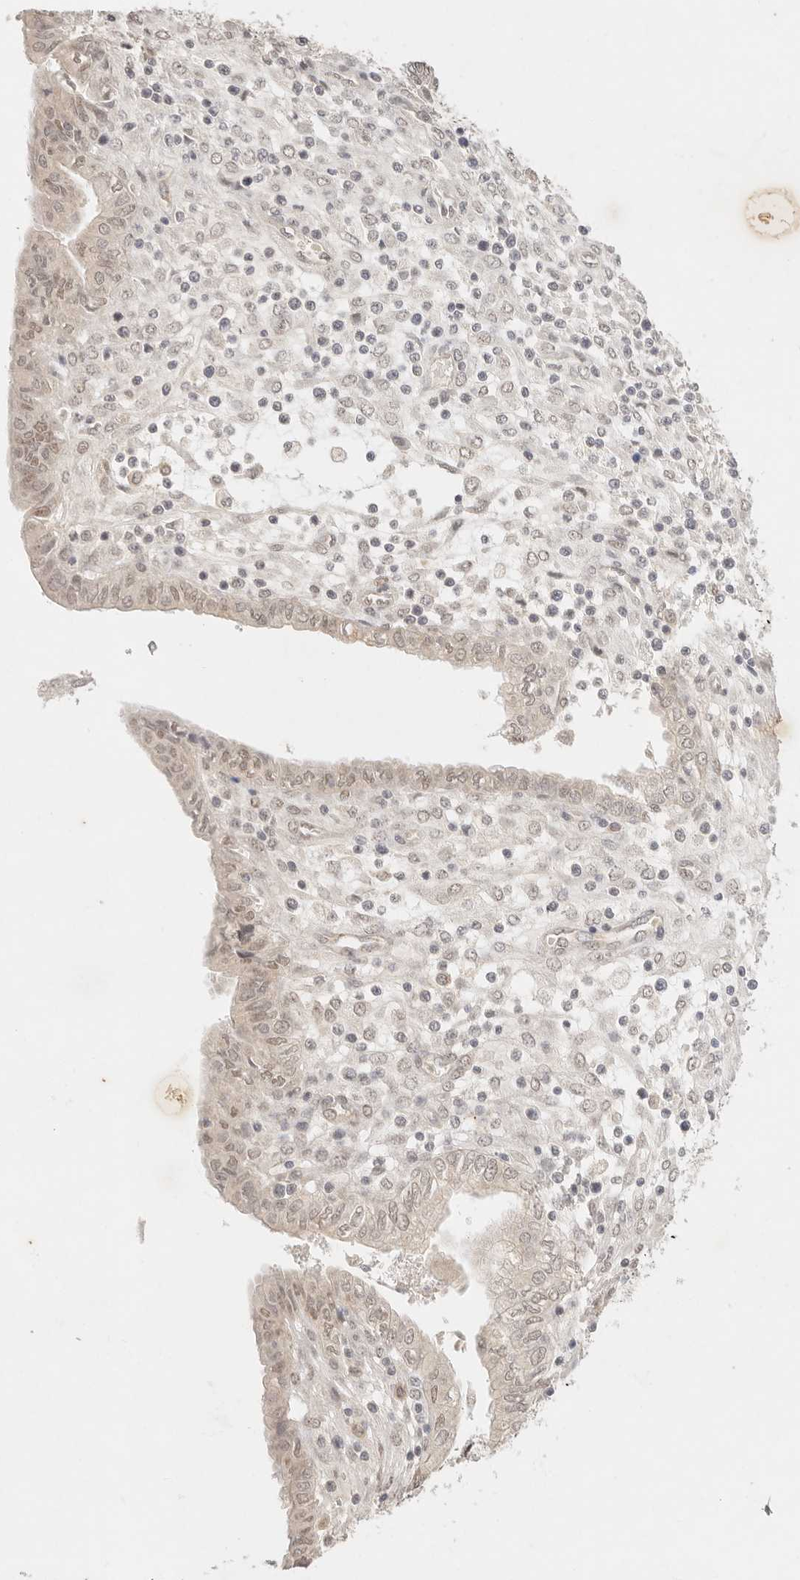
{"staining": {"intensity": "weak", "quantity": "<25%", "location": "nuclear"}, "tissue": "endometrial cancer", "cell_type": "Tumor cells", "image_type": "cancer", "snomed": [{"axis": "morphology", "description": "Normal tissue, NOS"}, {"axis": "morphology", "description": "Adenocarcinoma, NOS"}, {"axis": "topography", "description": "Endometrium"}], "caption": "Human endometrial cancer stained for a protein using immunohistochemistry displays no staining in tumor cells.", "gene": "GPR156", "patient": {"sex": "female", "age": 53}}